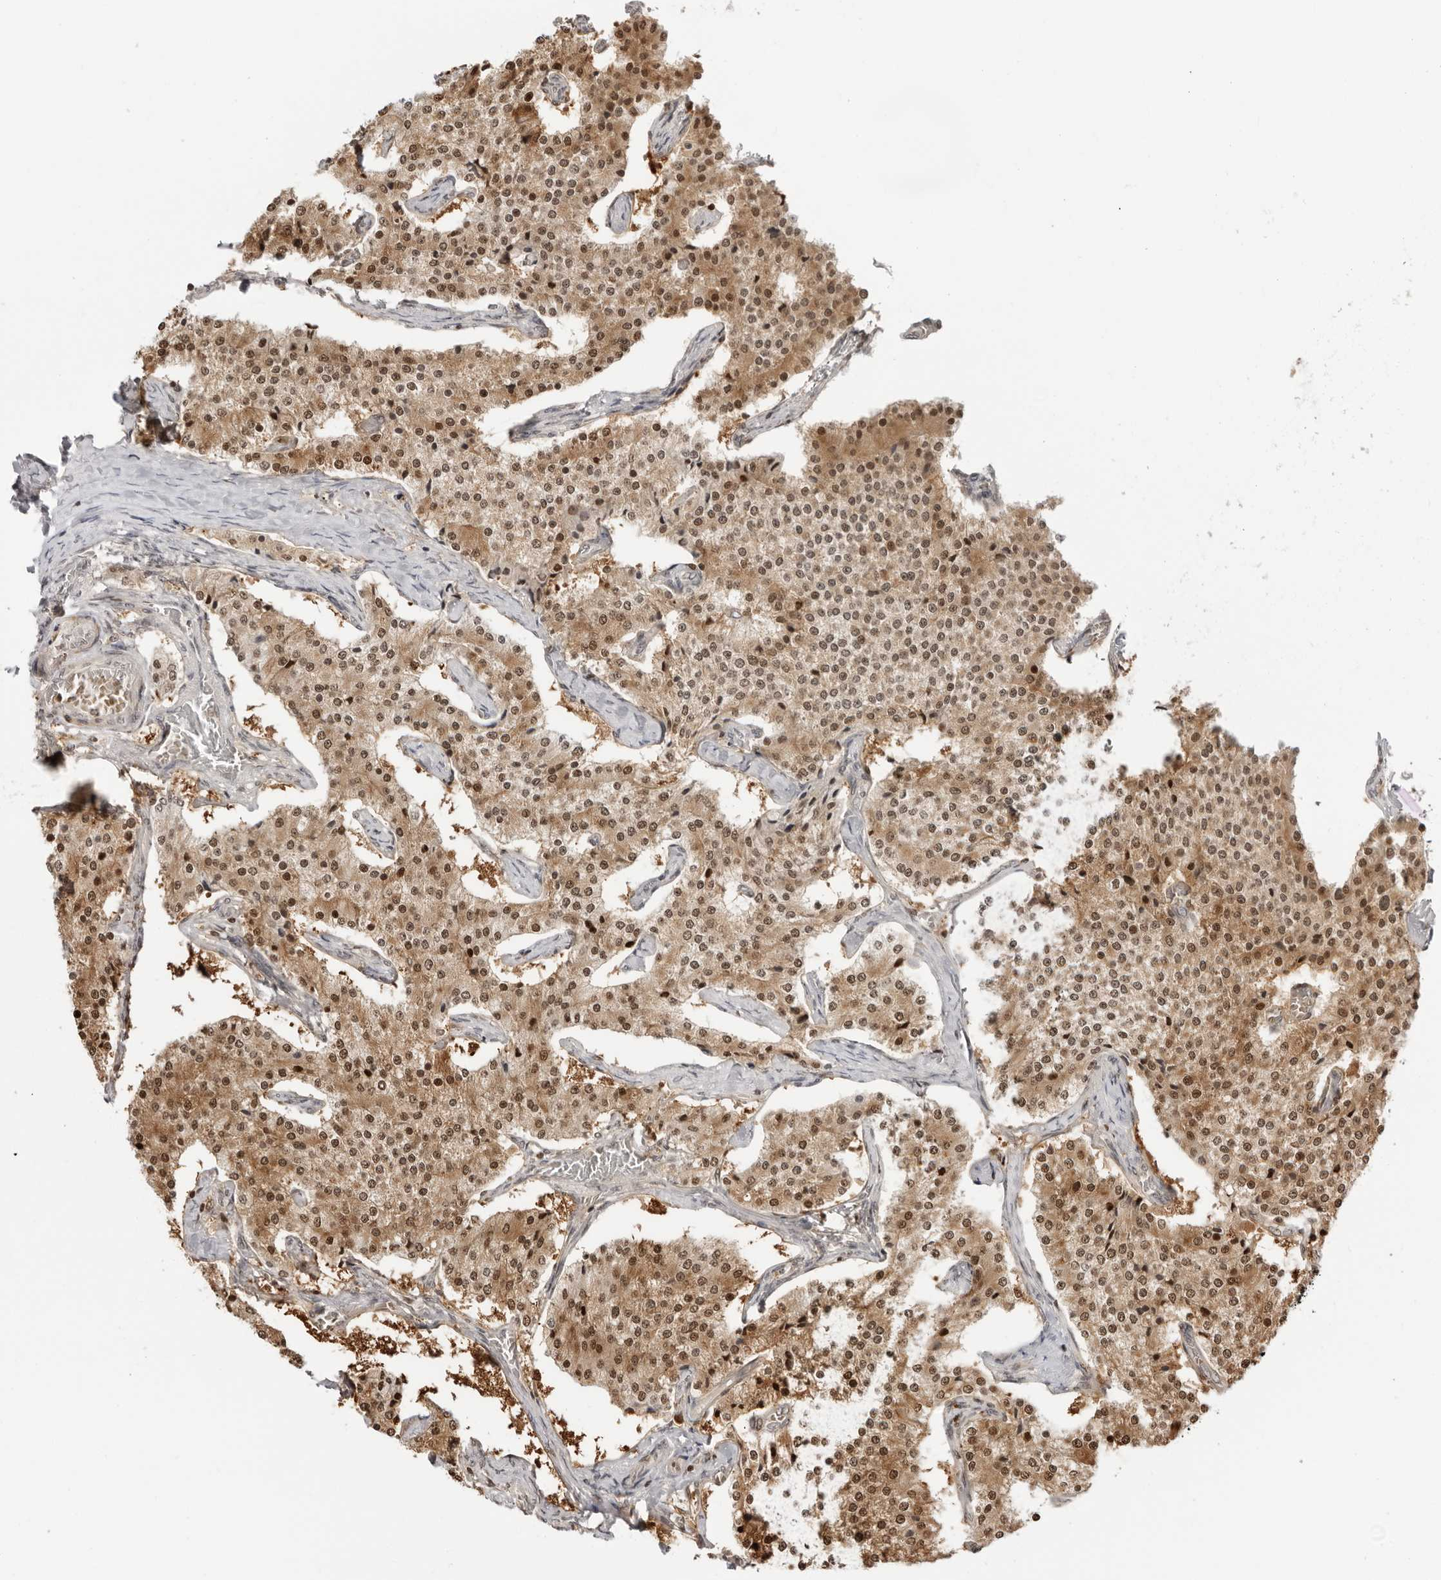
{"staining": {"intensity": "moderate", "quantity": ">75%", "location": "cytoplasmic/membranous,nuclear"}, "tissue": "carcinoid", "cell_type": "Tumor cells", "image_type": "cancer", "snomed": [{"axis": "morphology", "description": "Carcinoid, malignant, NOS"}, {"axis": "topography", "description": "Colon"}], "caption": "Protein staining shows moderate cytoplasmic/membranous and nuclear expression in approximately >75% of tumor cells in malignant carcinoid.", "gene": "RNF146", "patient": {"sex": "female", "age": 52}}